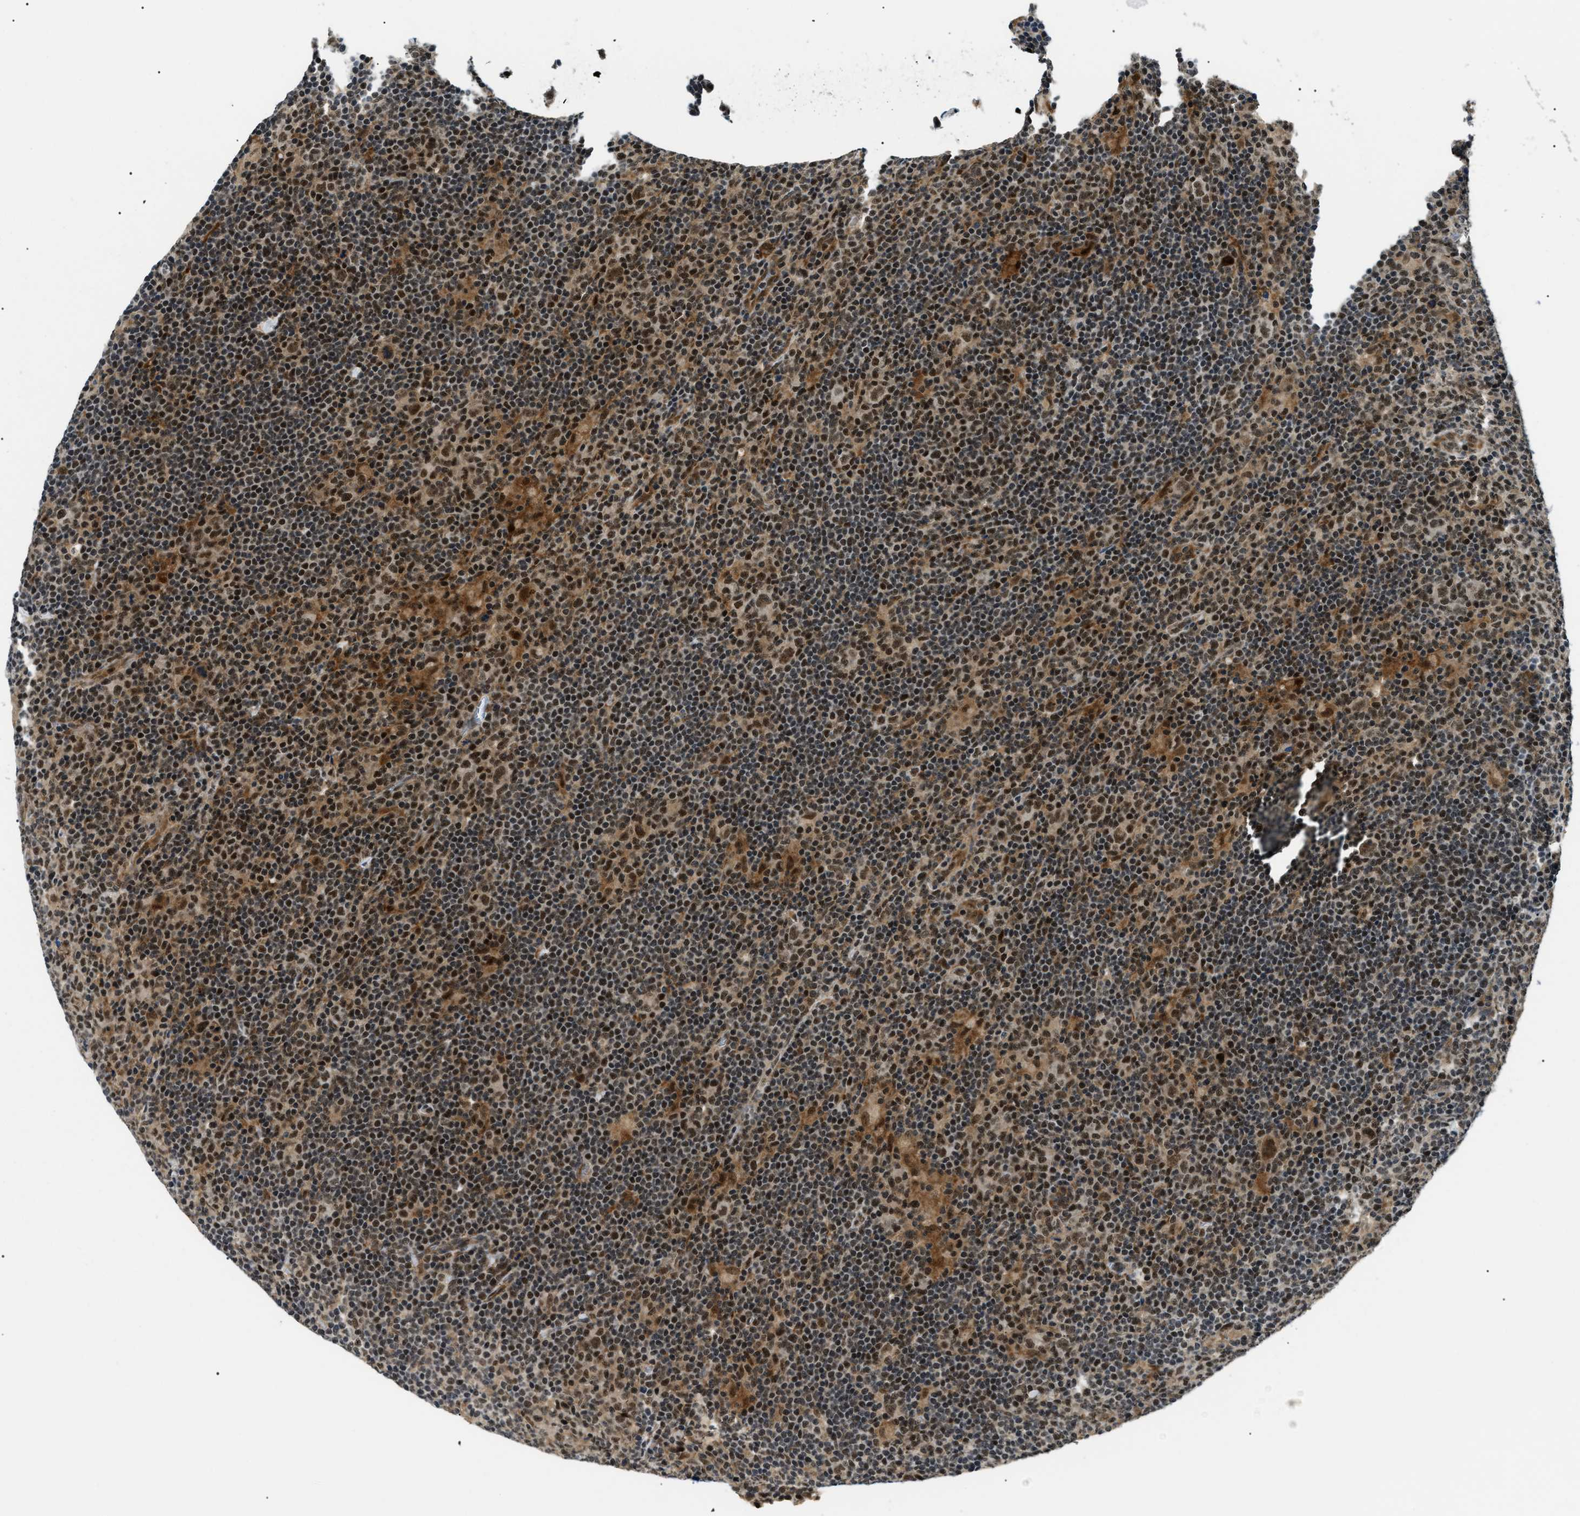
{"staining": {"intensity": "moderate", "quantity": ">75%", "location": "cytoplasmic/membranous,nuclear"}, "tissue": "lymphoma", "cell_type": "Tumor cells", "image_type": "cancer", "snomed": [{"axis": "morphology", "description": "Hodgkin's disease, NOS"}, {"axis": "topography", "description": "Lymph node"}], "caption": "Moderate cytoplasmic/membranous and nuclear expression for a protein is seen in approximately >75% of tumor cells of lymphoma using IHC.", "gene": "RBM15", "patient": {"sex": "female", "age": 57}}